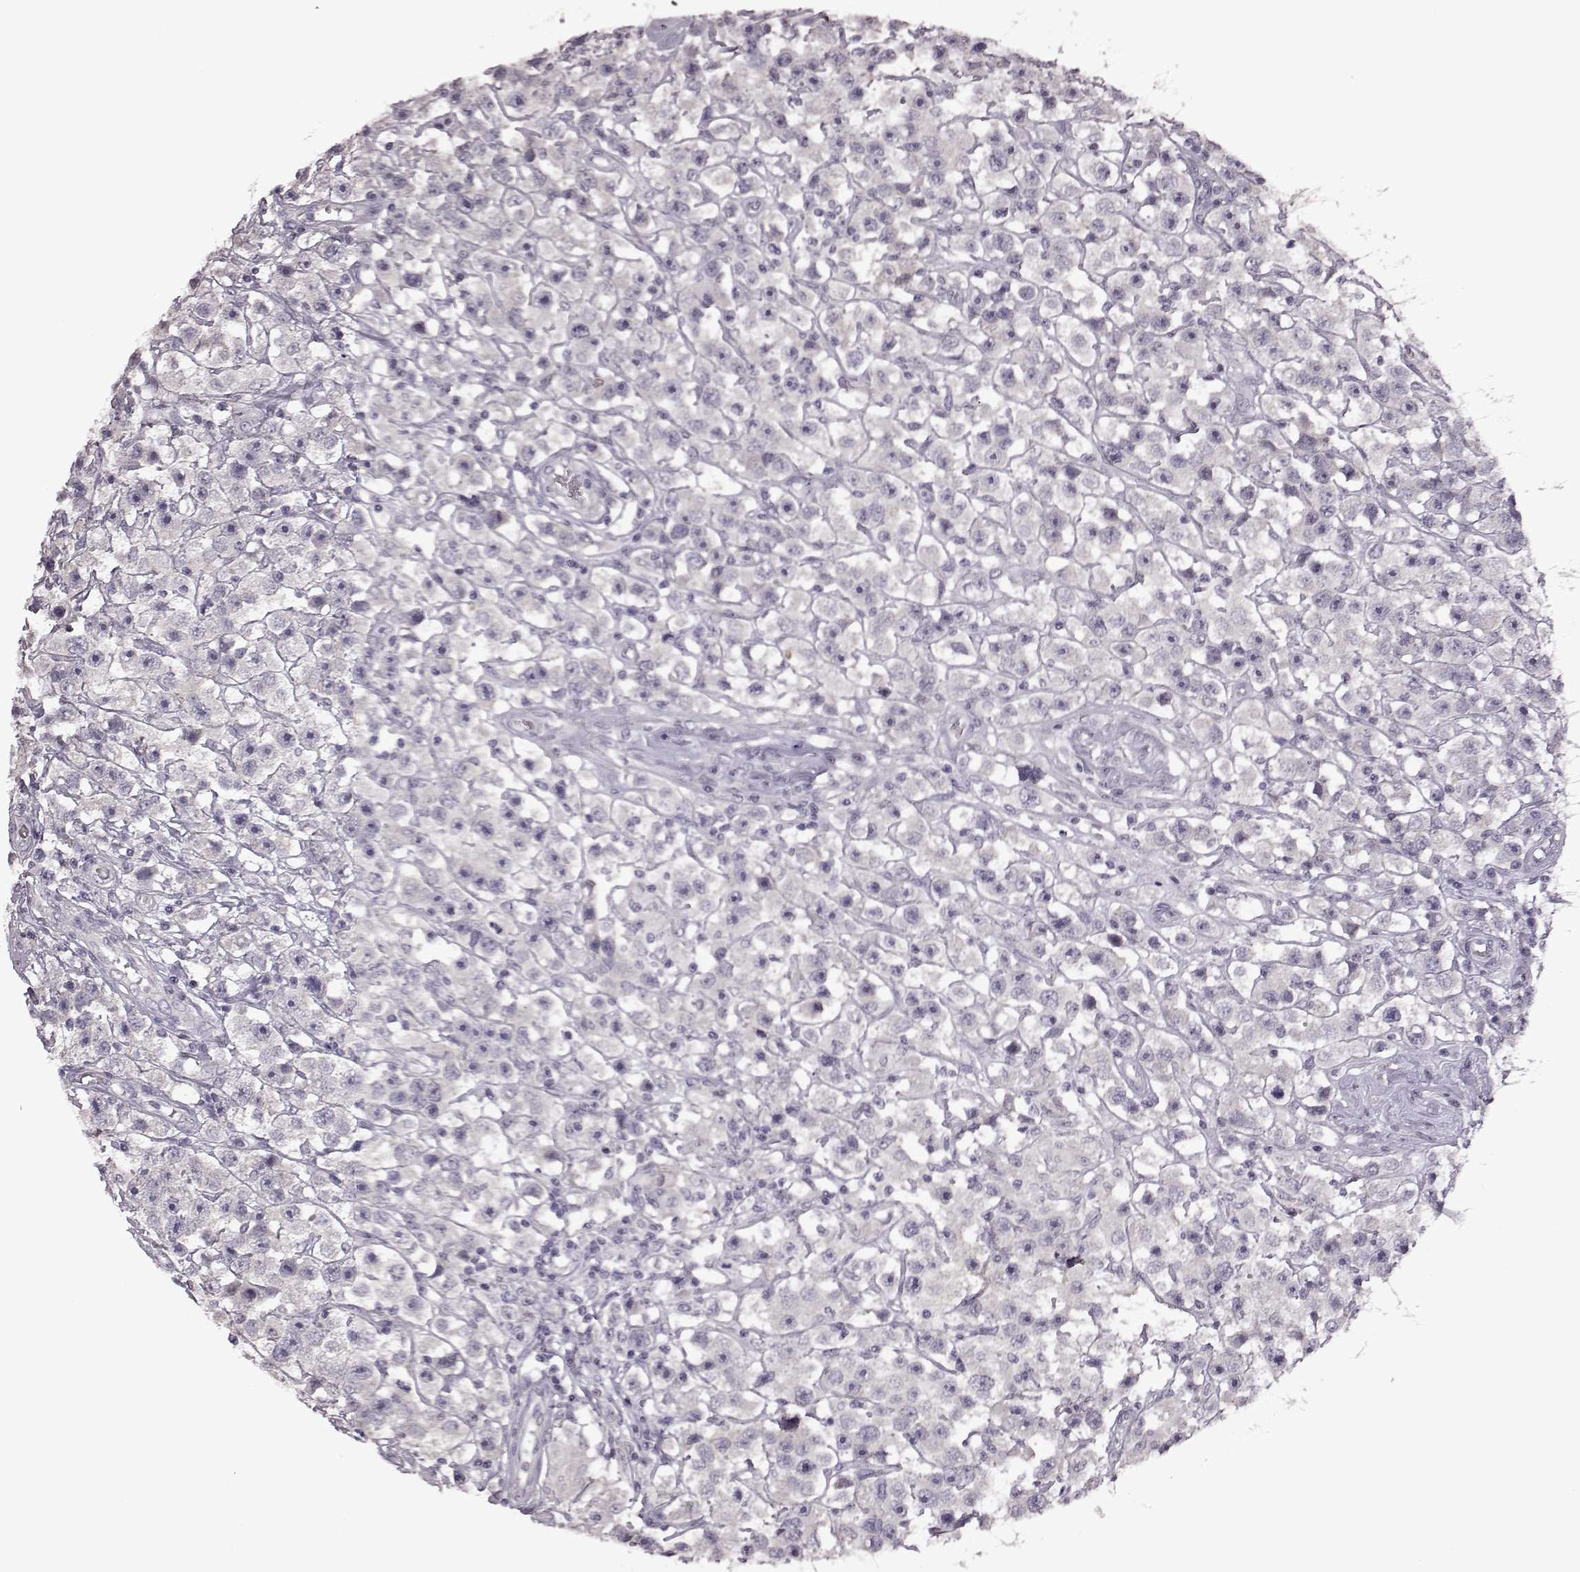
{"staining": {"intensity": "negative", "quantity": "none", "location": "none"}, "tissue": "testis cancer", "cell_type": "Tumor cells", "image_type": "cancer", "snomed": [{"axis": "morphology", "description": "Seminoma, NOS"}, {"axis": "topography", "description": "Testis"}], "caption": "Immunohistochemistry histopathology image of testis cancer stained for a protein (brown), which demonstrates no positivity in tumor cells.", "gene": "GAL", "patient": {"sex": "male", "age": 45}}